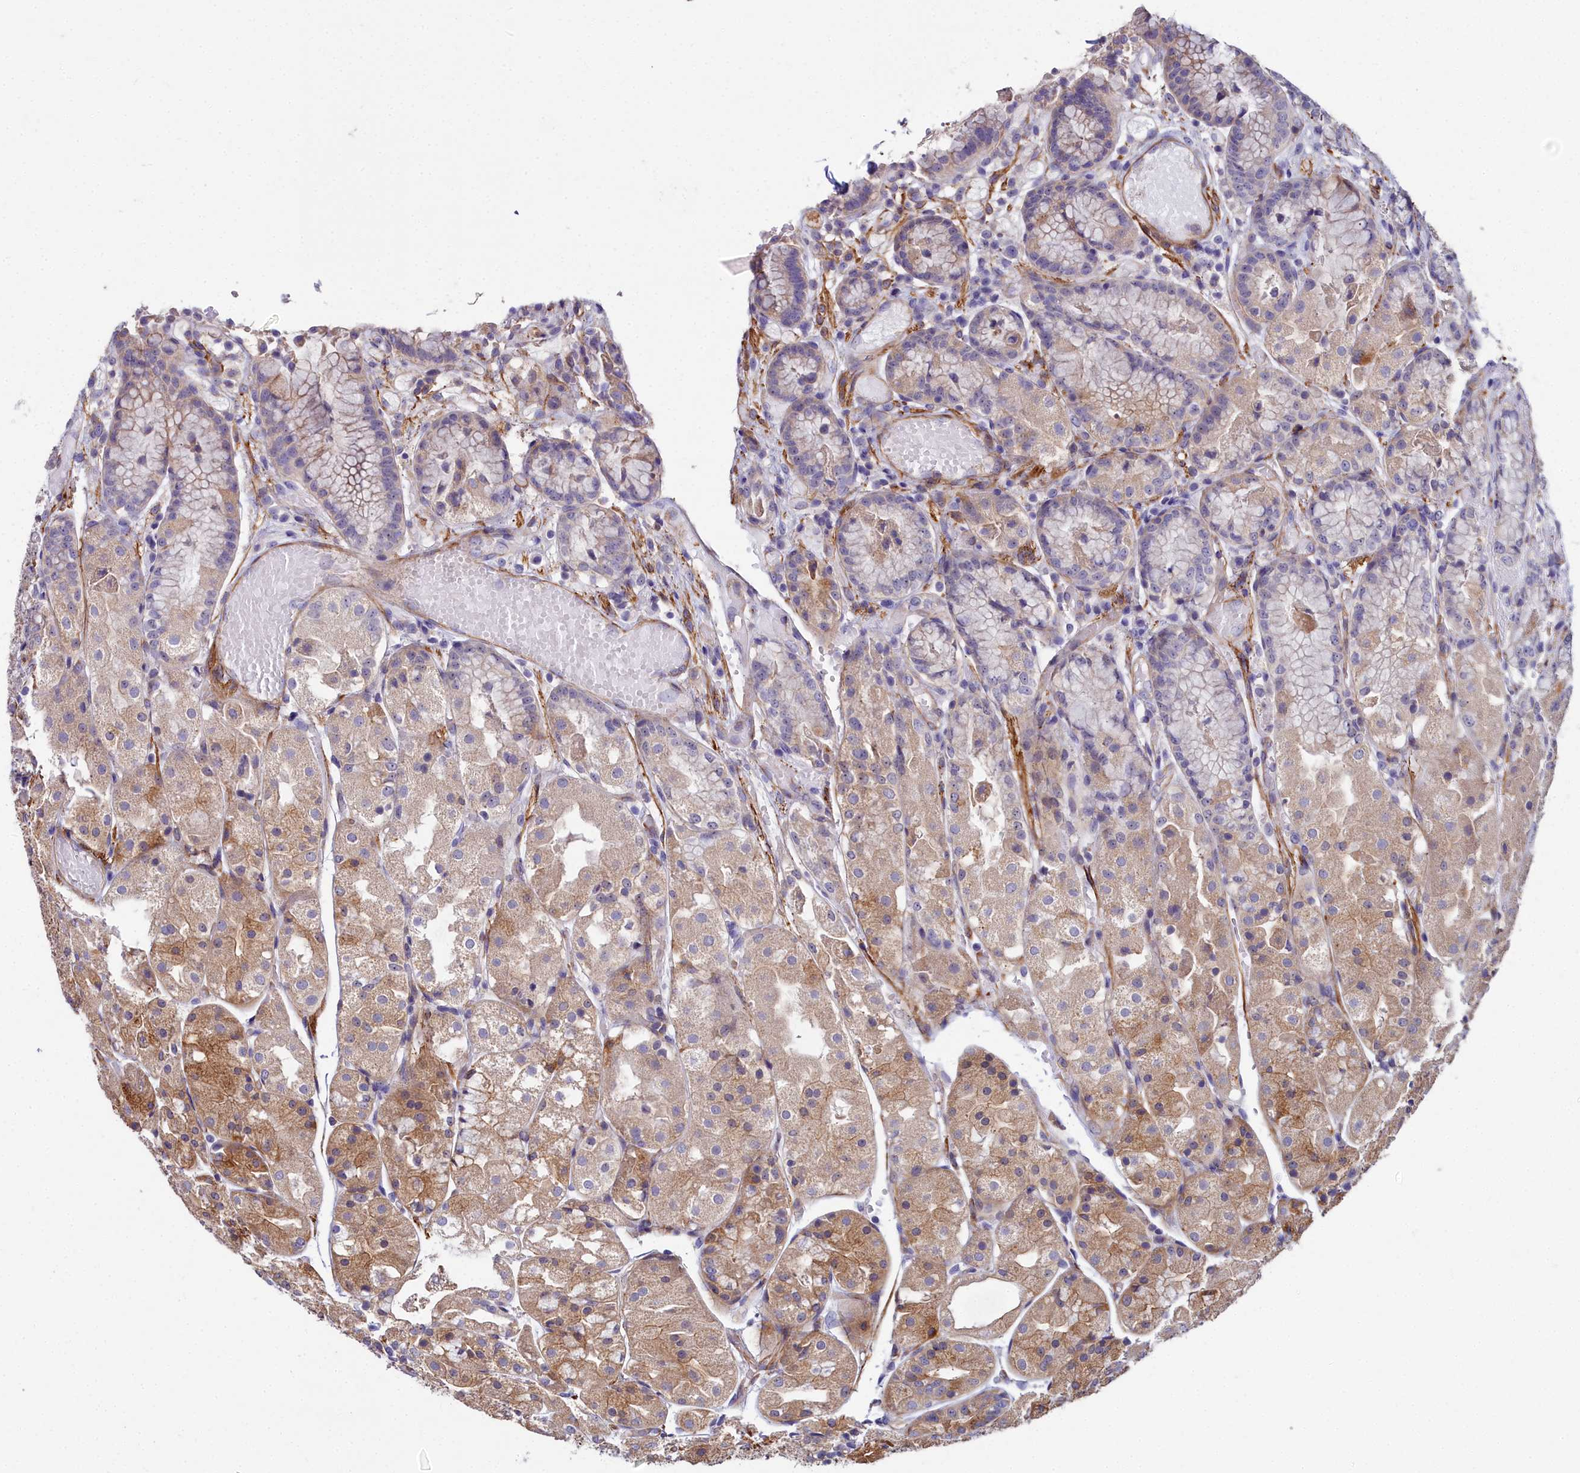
{"staining": {"intensity": "moderate", "quantity": "25%-75%", "location": "cytoplasmic/membranous"}, "tissue": "stomach", "cell_type": "Glandular cells", "image_type": "normal", "snomed": [{"axis": "morphology", "description": "Normal tissue, NOS"}, {"axis": "topography", "description": "Stomach, upper"}], "caption": "Brown immunohistochemical staining in benign human stomach displays moderate cytoplasmic/membranous expression in about 25%-75% of glandular cells. Nuclei are stained in blue.", "gene": "FADS3", "patient": {"sex": "male", "age": 72}}